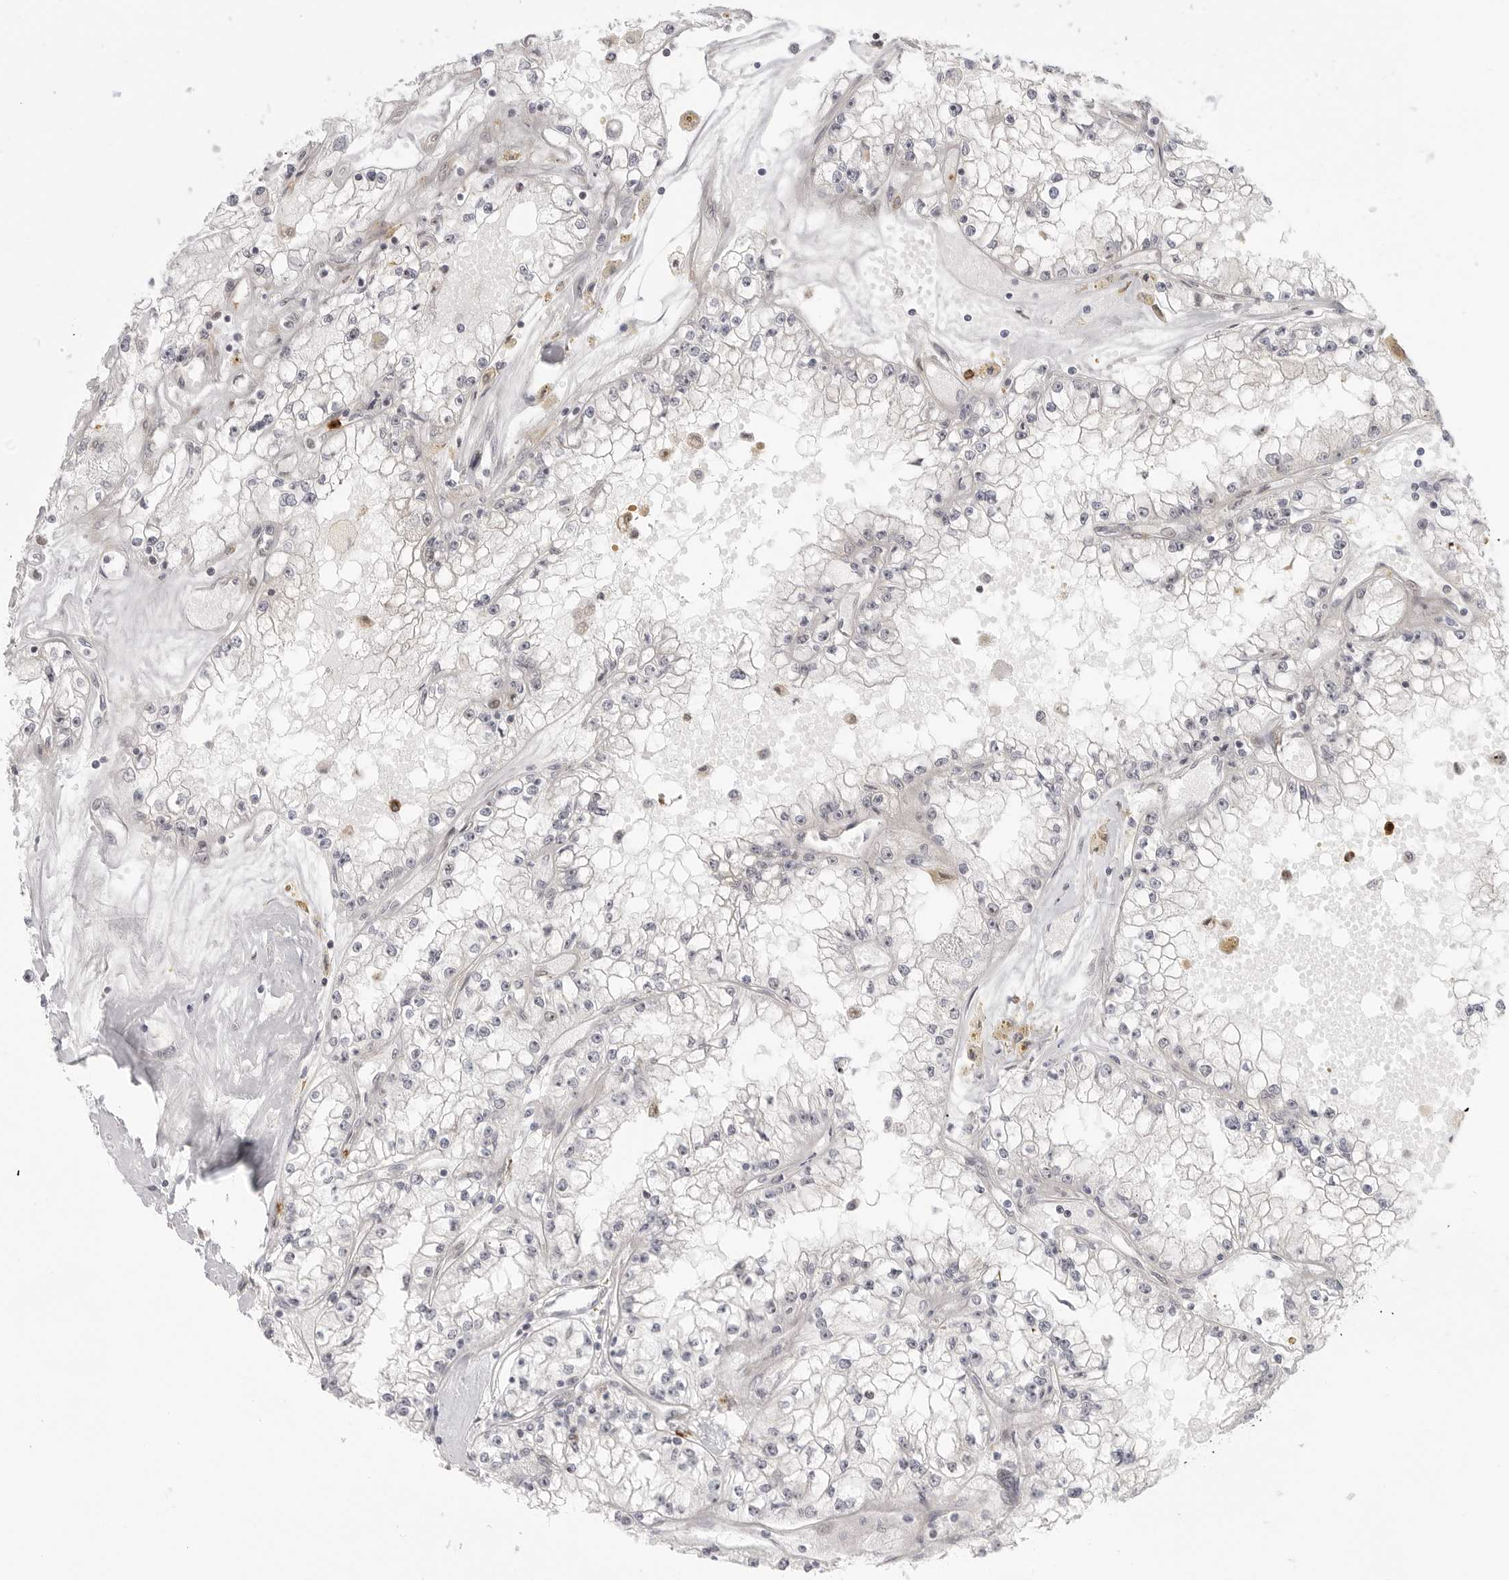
{"staining": {"intensity": "negative", "quantity": "none", "location": "none"}, "tissue": "renal cancer", "cell_type": "Tumor cells", "image_type": "cancer", "snomed": [{"axis": "morphology", "description": "Adenocarcinoma, NOS"}, {"axis": "topography", "description": "Kidney"}], "caption": "High magnification brightfield microscopy of renal cancer stained with DAB (3,3'-diaminobenzidine) (brown) and counterstained with hematoxylin (blue): tumor cells show no significant positivity. (IHC, brightfield microscopy, high magnification).", "gene": "DSCC1", "patient": {"sex": "male", "age": 56}}